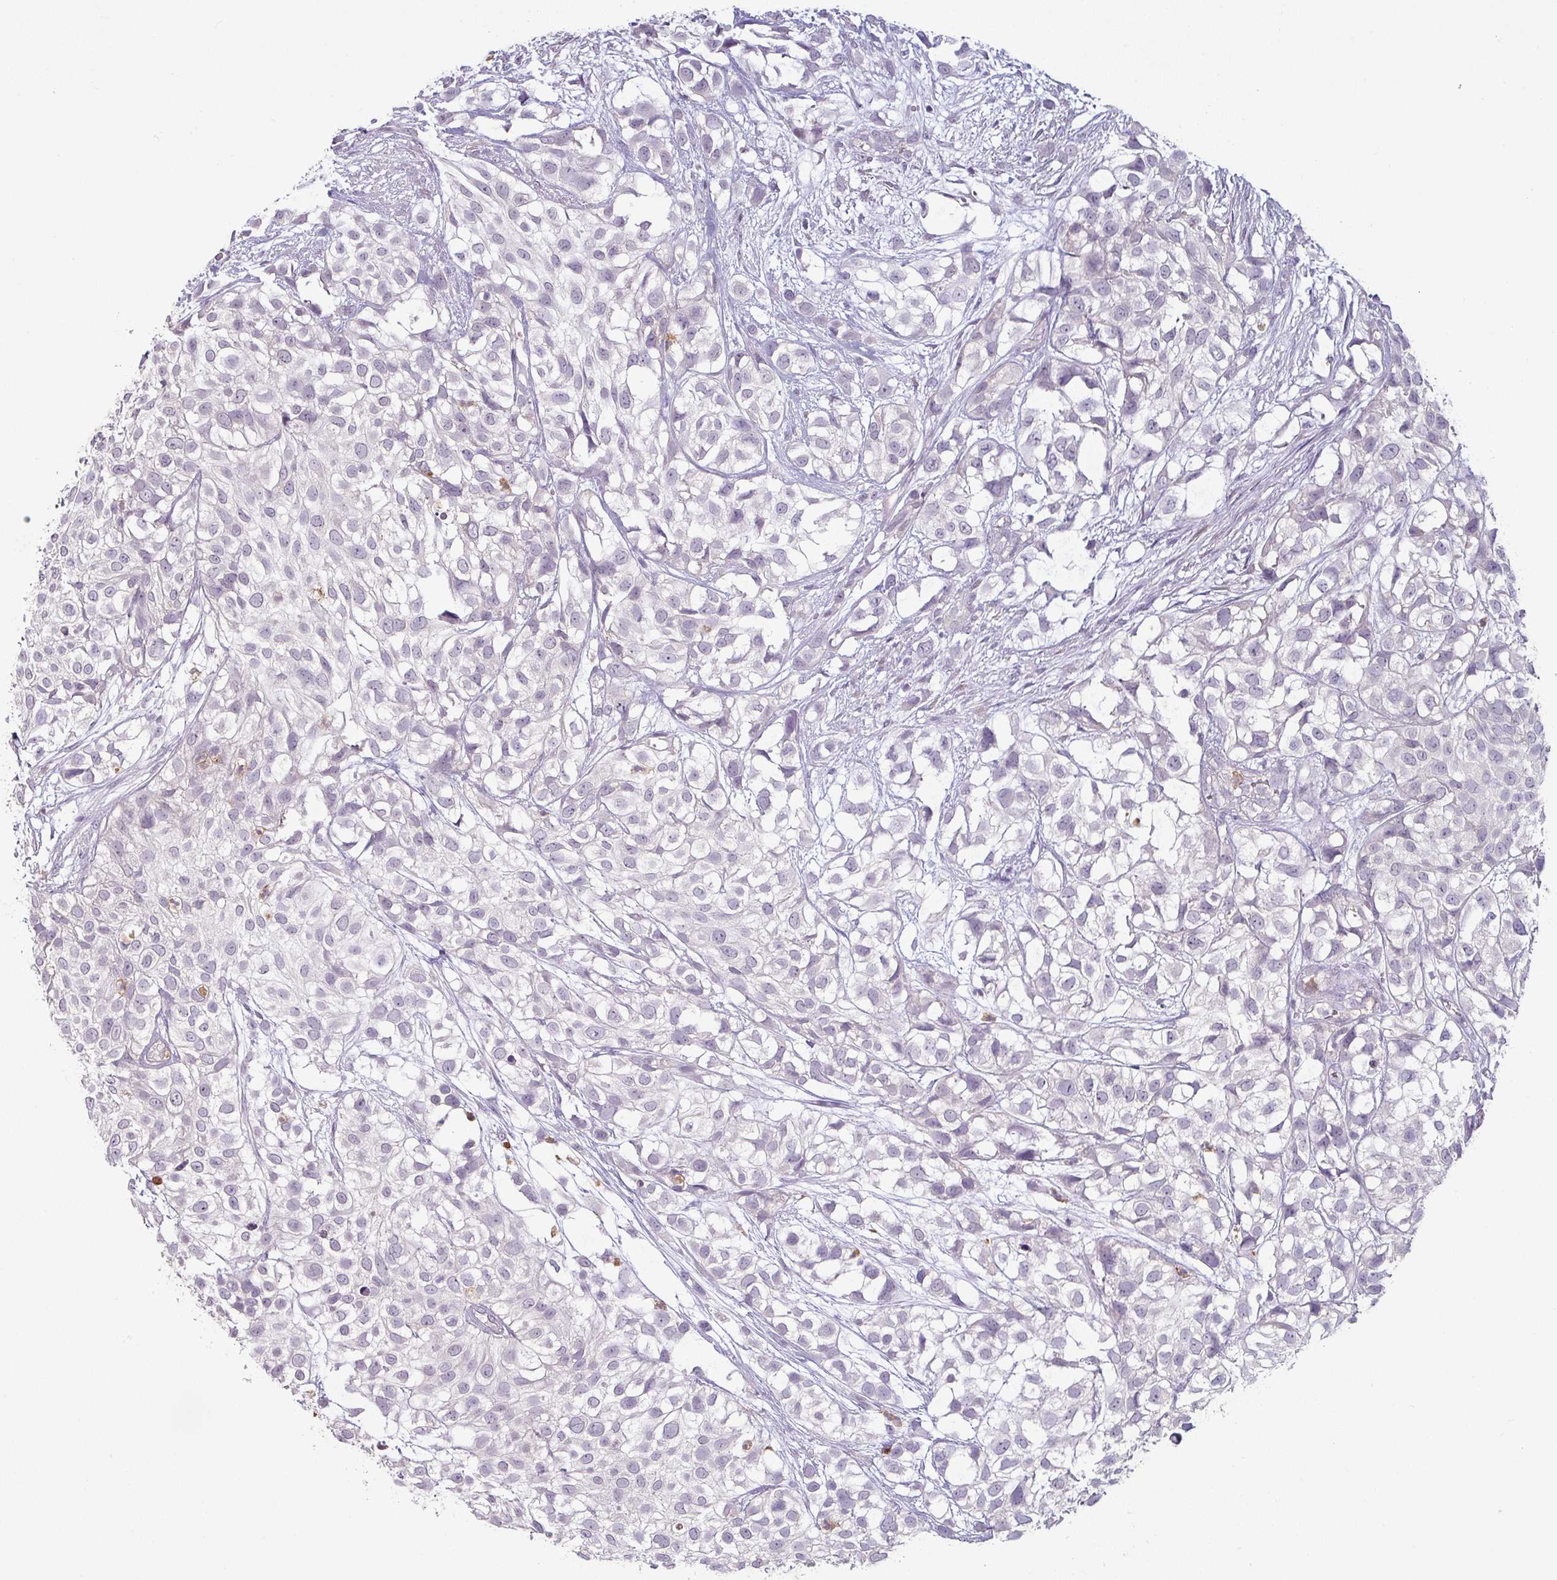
{"staining": {"intensity": "negative", "quantity": "none", "location": "none"}, "tissue": "urothelial cancer", "cell_type": "Tumor cells", "image_type": "cancer", "snomed": [{"axis": "morphology", "description": "Urothelial carcinoma, High grade"}, {"axis": "topography", "description": "Urinary bladder"}], "caption": "Urothelial cancer was stained to show a protein in brown. There is no significant staining in tumor cells.", "gene": "MAGEC3", "patient": {"sex": "male", "age": 56}}